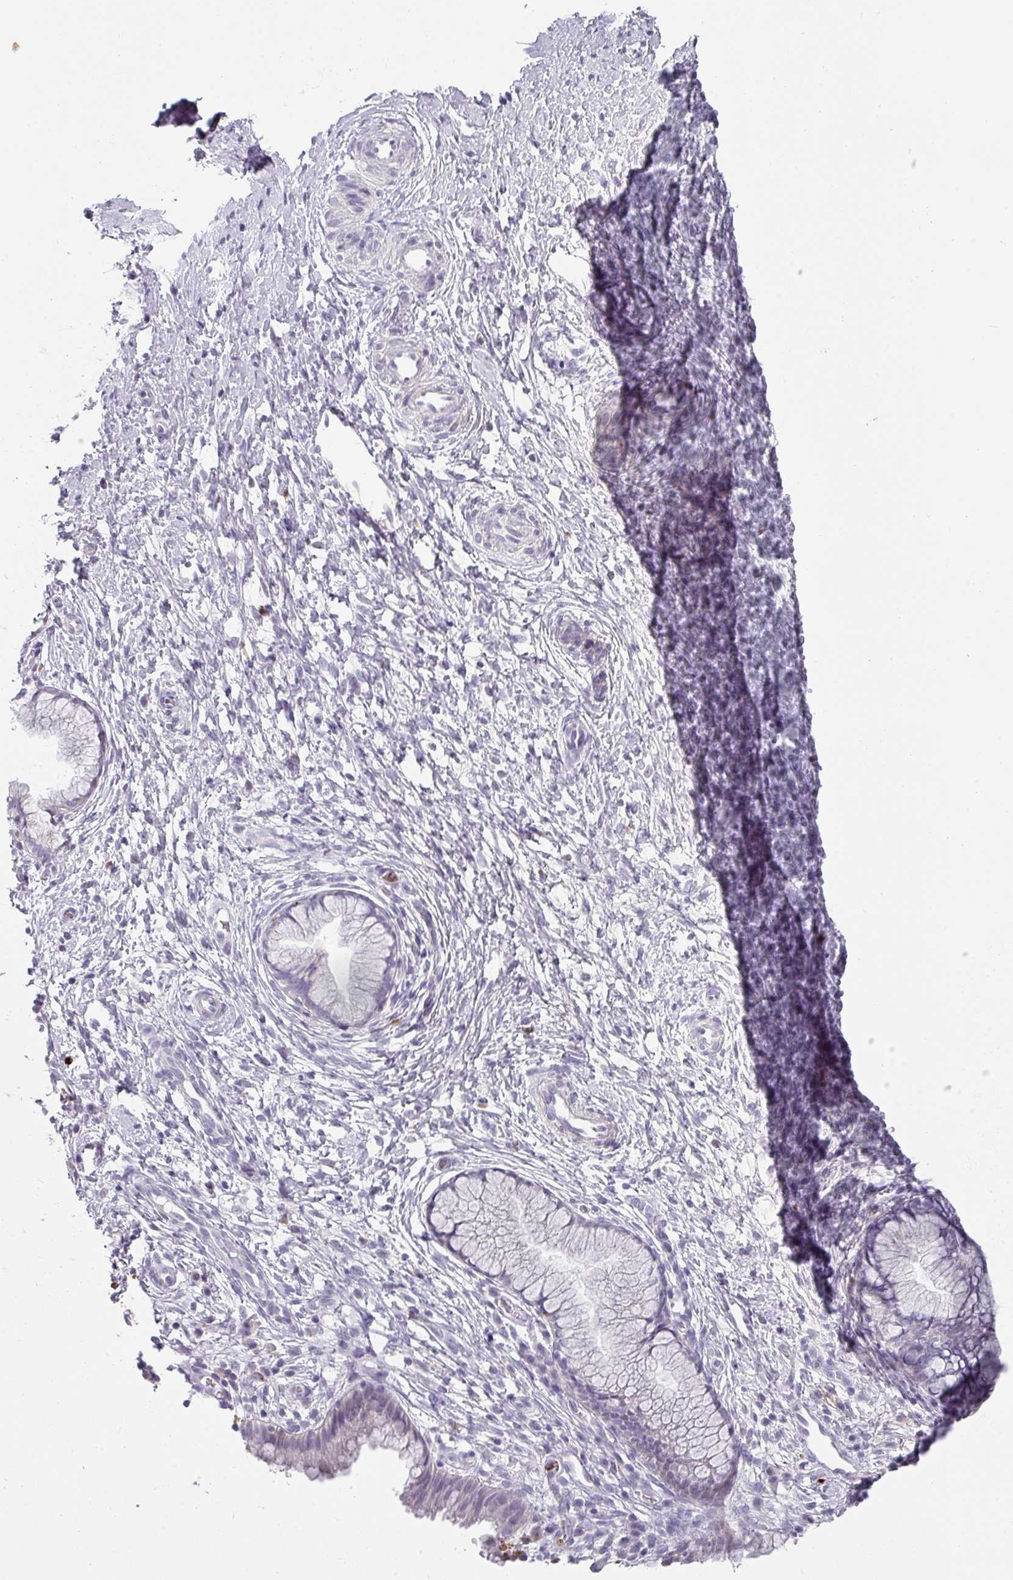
{"staining": {"intensity": "negative", "quantity": "none", "location": "none"}, "tissue": "cervix", "cell_type": "Glandular cells", "image_type": "normal", "snomed": [{"axis": "morphology", "description": "Normal tissue, NOS"}, {"axis": "topography", "description": "Cervix"}], "caption": "This is a histopathology image of immunohistochemistry (IHC) staining of benign cervix, which shows no staining in glandular cells.", "gene": "BTLA", "patient": {"sex": "female", "age": 36}}